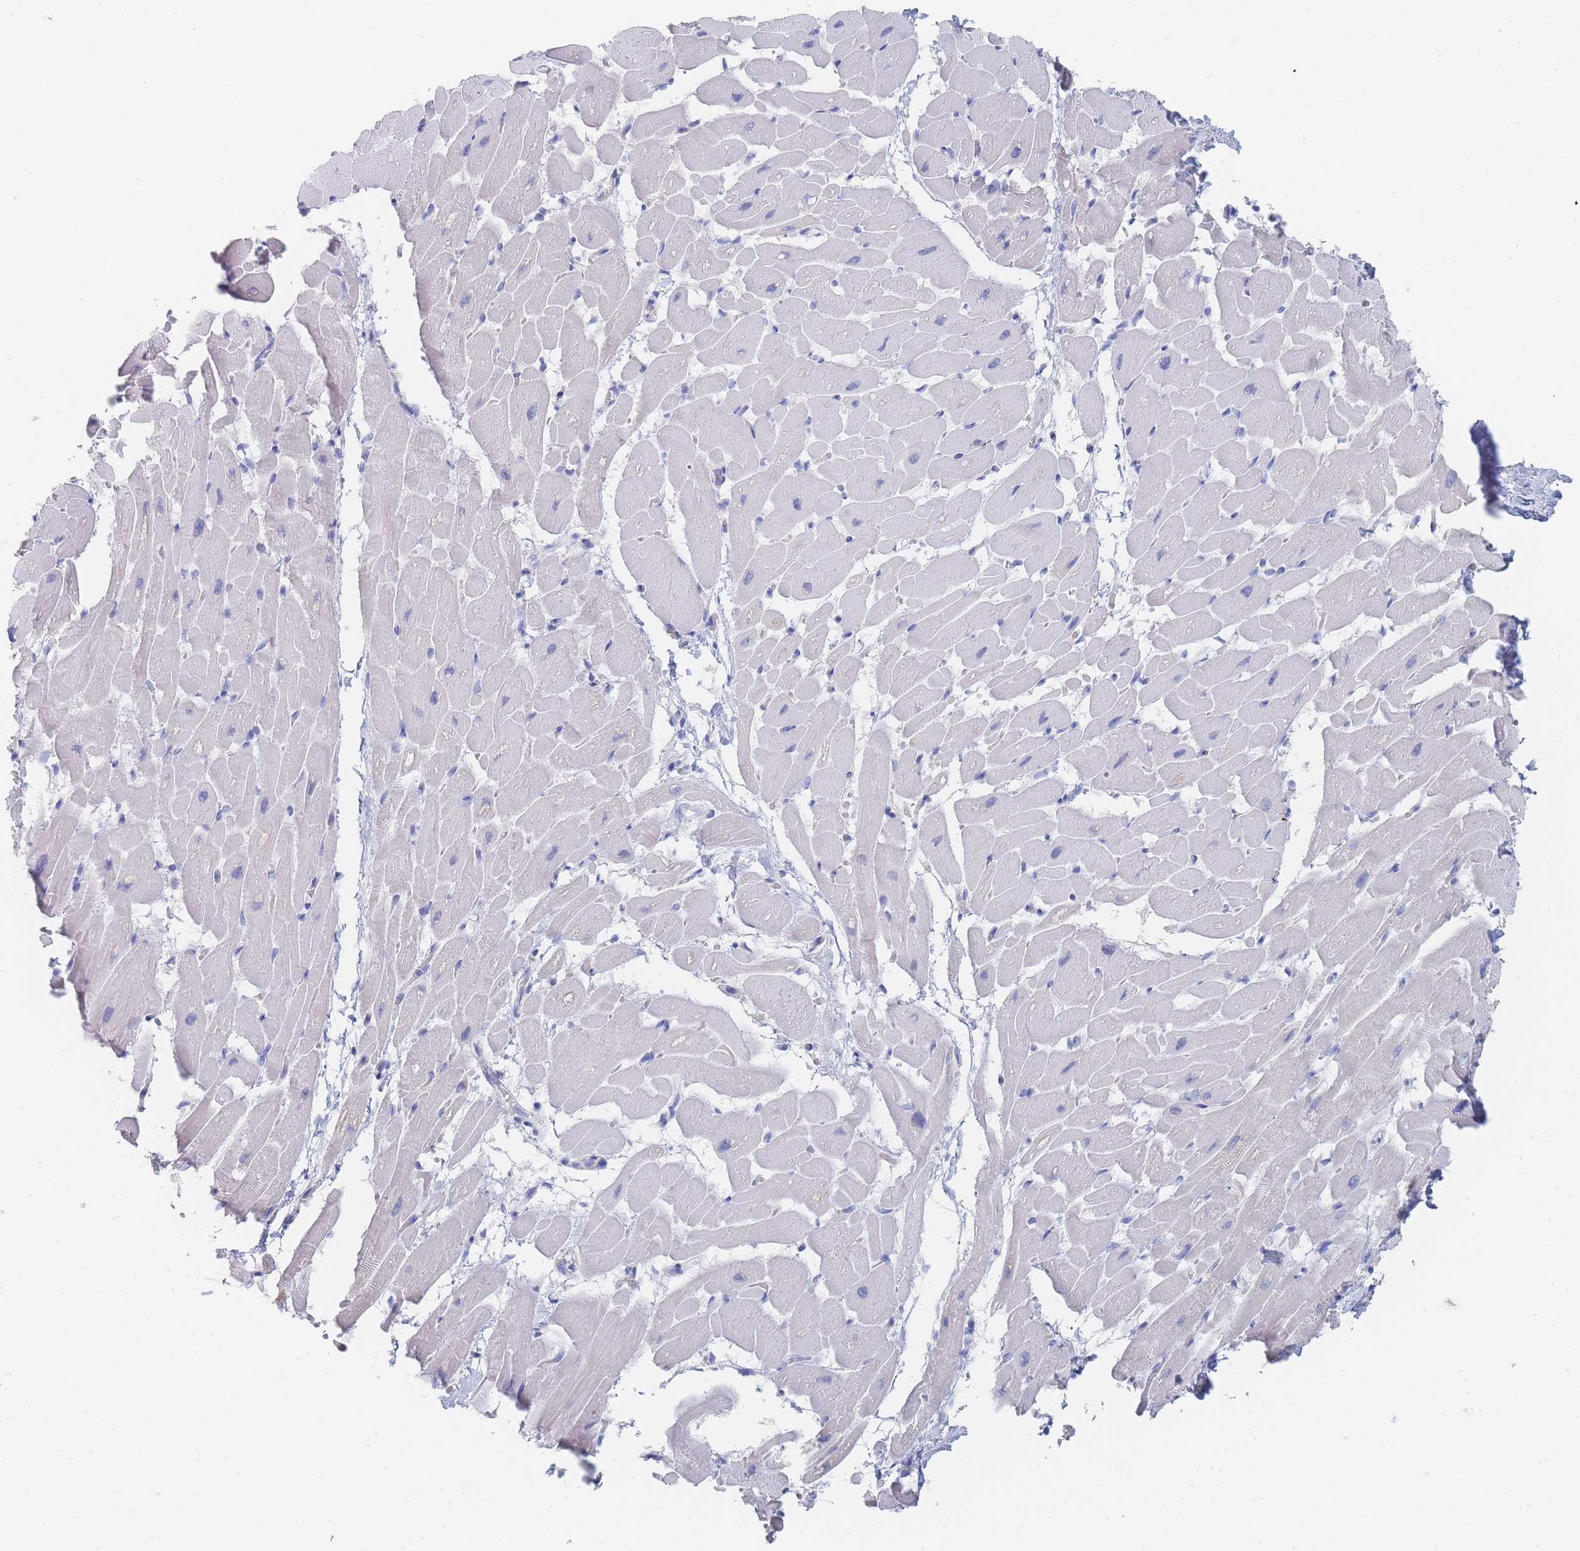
{"staining": {"intensity": "negative", "quantity": "none", "location": "none"}, "tissue": "heart muscle", "cell_type": "Cardiomyocytes", "image_type": "normal", "snomed": [{"axis": "morphology", "description": "Normal tissue, NOS"}, {"axis": "topography", "description": "Heart"}], "caption": "This photomicrograph is of benign heart muscle stained with immunohistochemistry to label a protein in brown with the nuclei are counter-stained blue. There is no staining in cardiomyocytes. (DAB (3,3'-diaminobenzidine) immunohistochemistry (IHC) with hematoxylin counter stain).", "gene": "SLC25A35", "patient": {"sex": "male", "age": 37}}